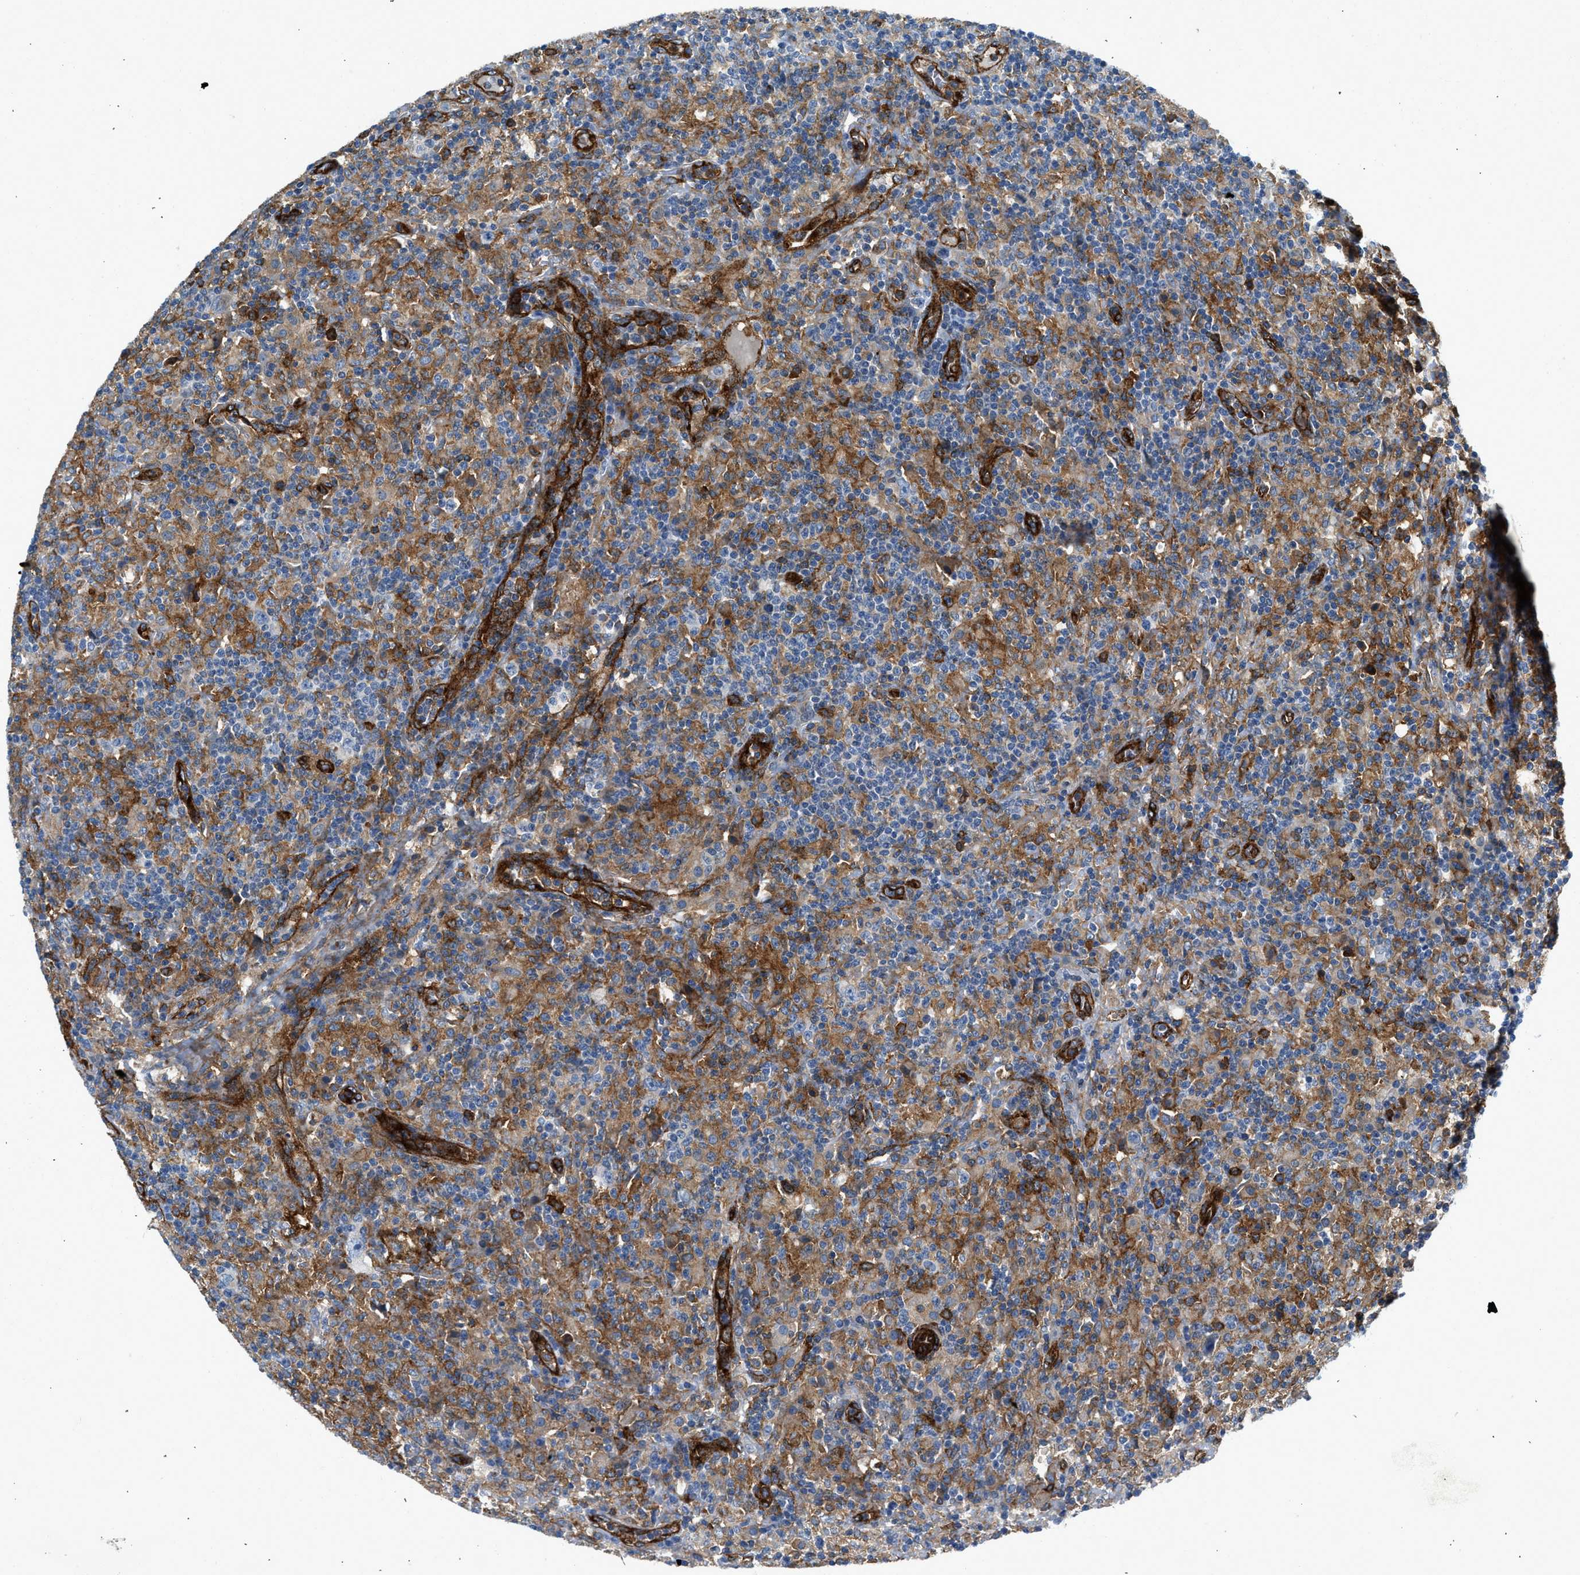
{"staining": {"intensity": "negative", "quantity": "none", "location": "none"}, "tissue": "lymphoma", "cell_type": "Tumor cells", "image_type": "cancer", "snomed": [{"axis": "morphology", "description": "Hodgkin's disease, NOS"}, {"axis": "topography", "description": "Lymph node"}], "caption": "Immunohistochemistry histopathology image of neoplastic tissue: lymphoma stained with DAB demonstrates no significant protein expression in tumor cells.", "gene": "HIP1", "patient": {"sex": "male", "age": 70}}